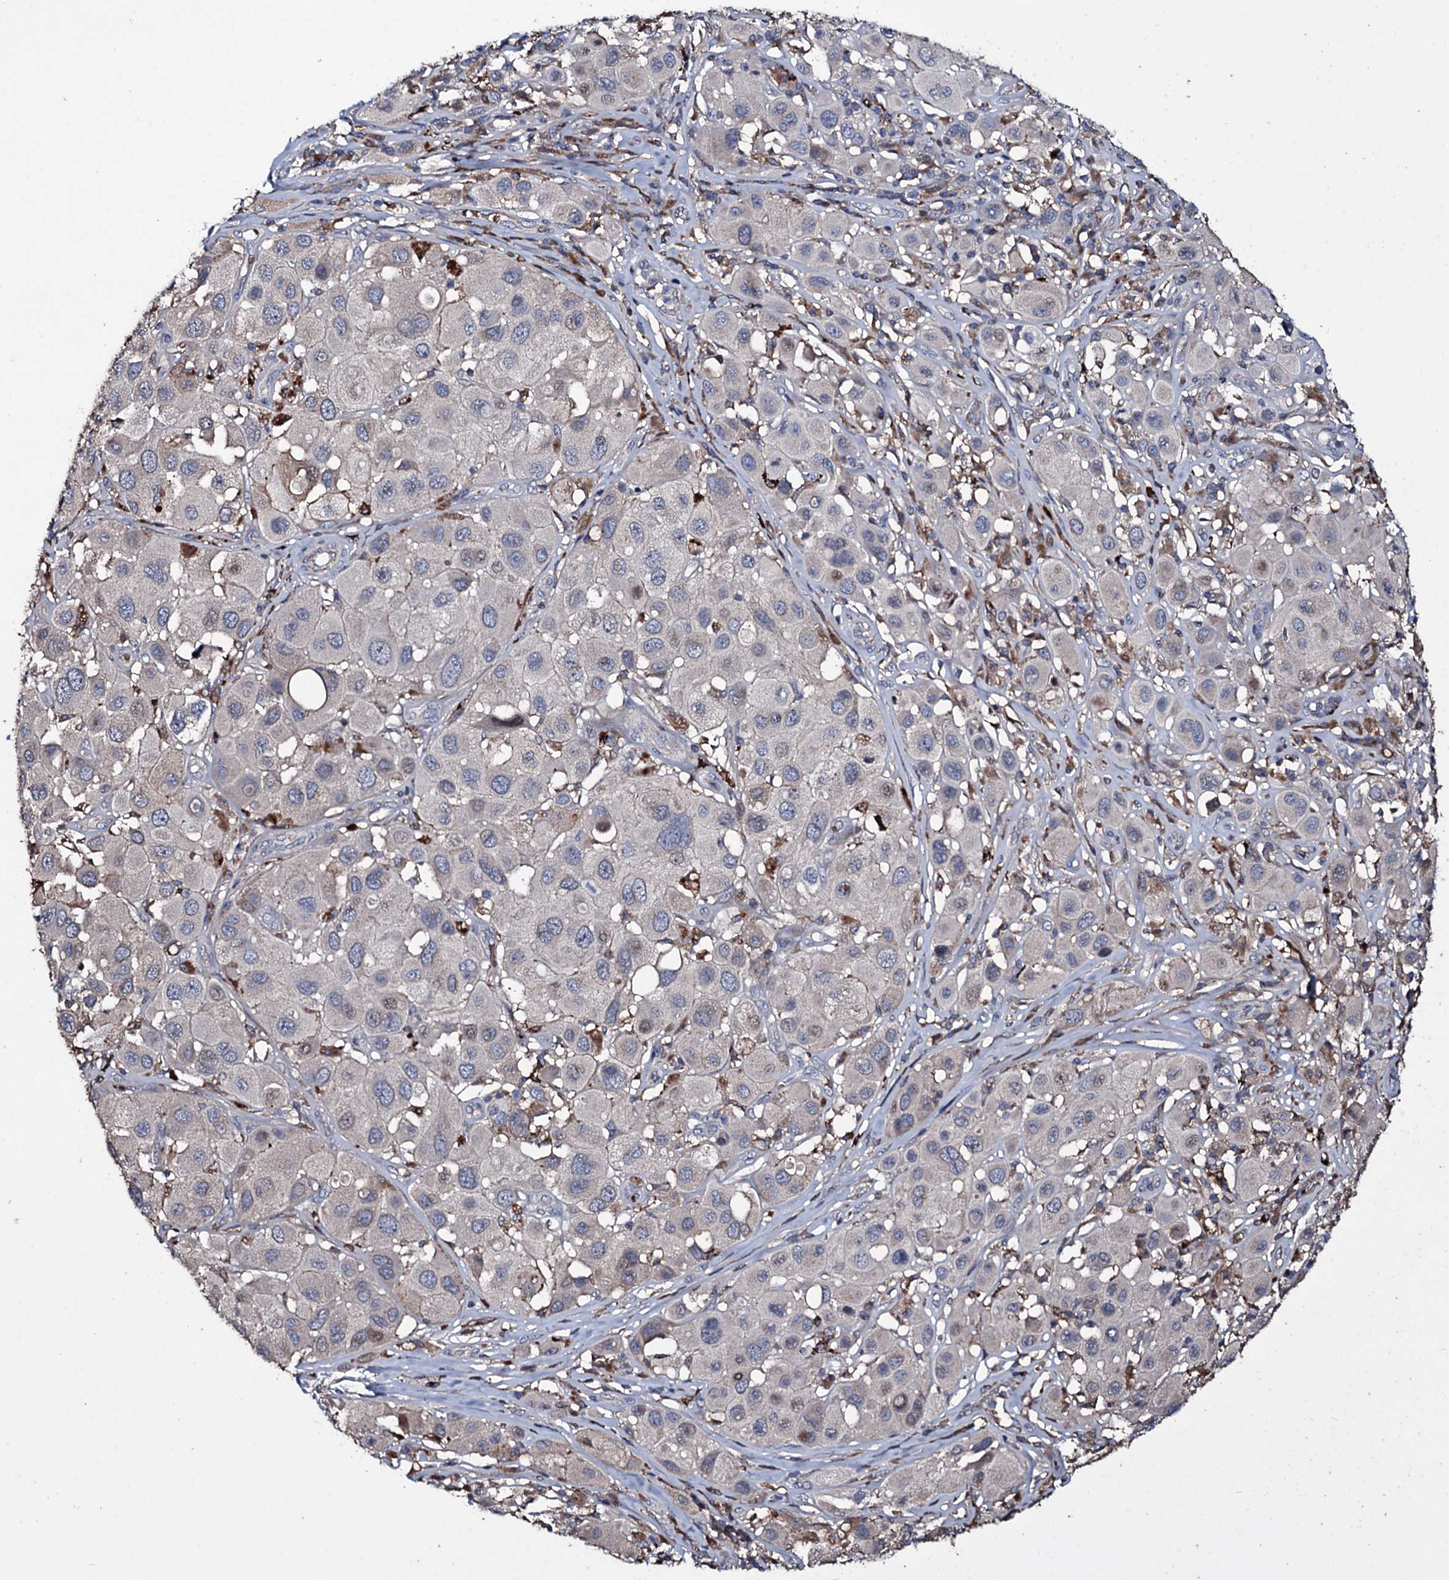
{"staining": {"intensity": "negative", "quantity": "none", "location": "none"}, "tissue": "melanoma", "cell_type": "Tumor cells", "image_type": "cancer", "snomed": [{"axis": "morphology", "description": "Malignant melanoma, Metastatic site"}, {"axis": "topography", "description": "Skin"}], "caption": "This is an immunohistochemistry micrograph of human melanoma. There is no positivity in tumor cells.", "gene": "ZSWIM8", "patient": {"sex": "male", "age": 41}}